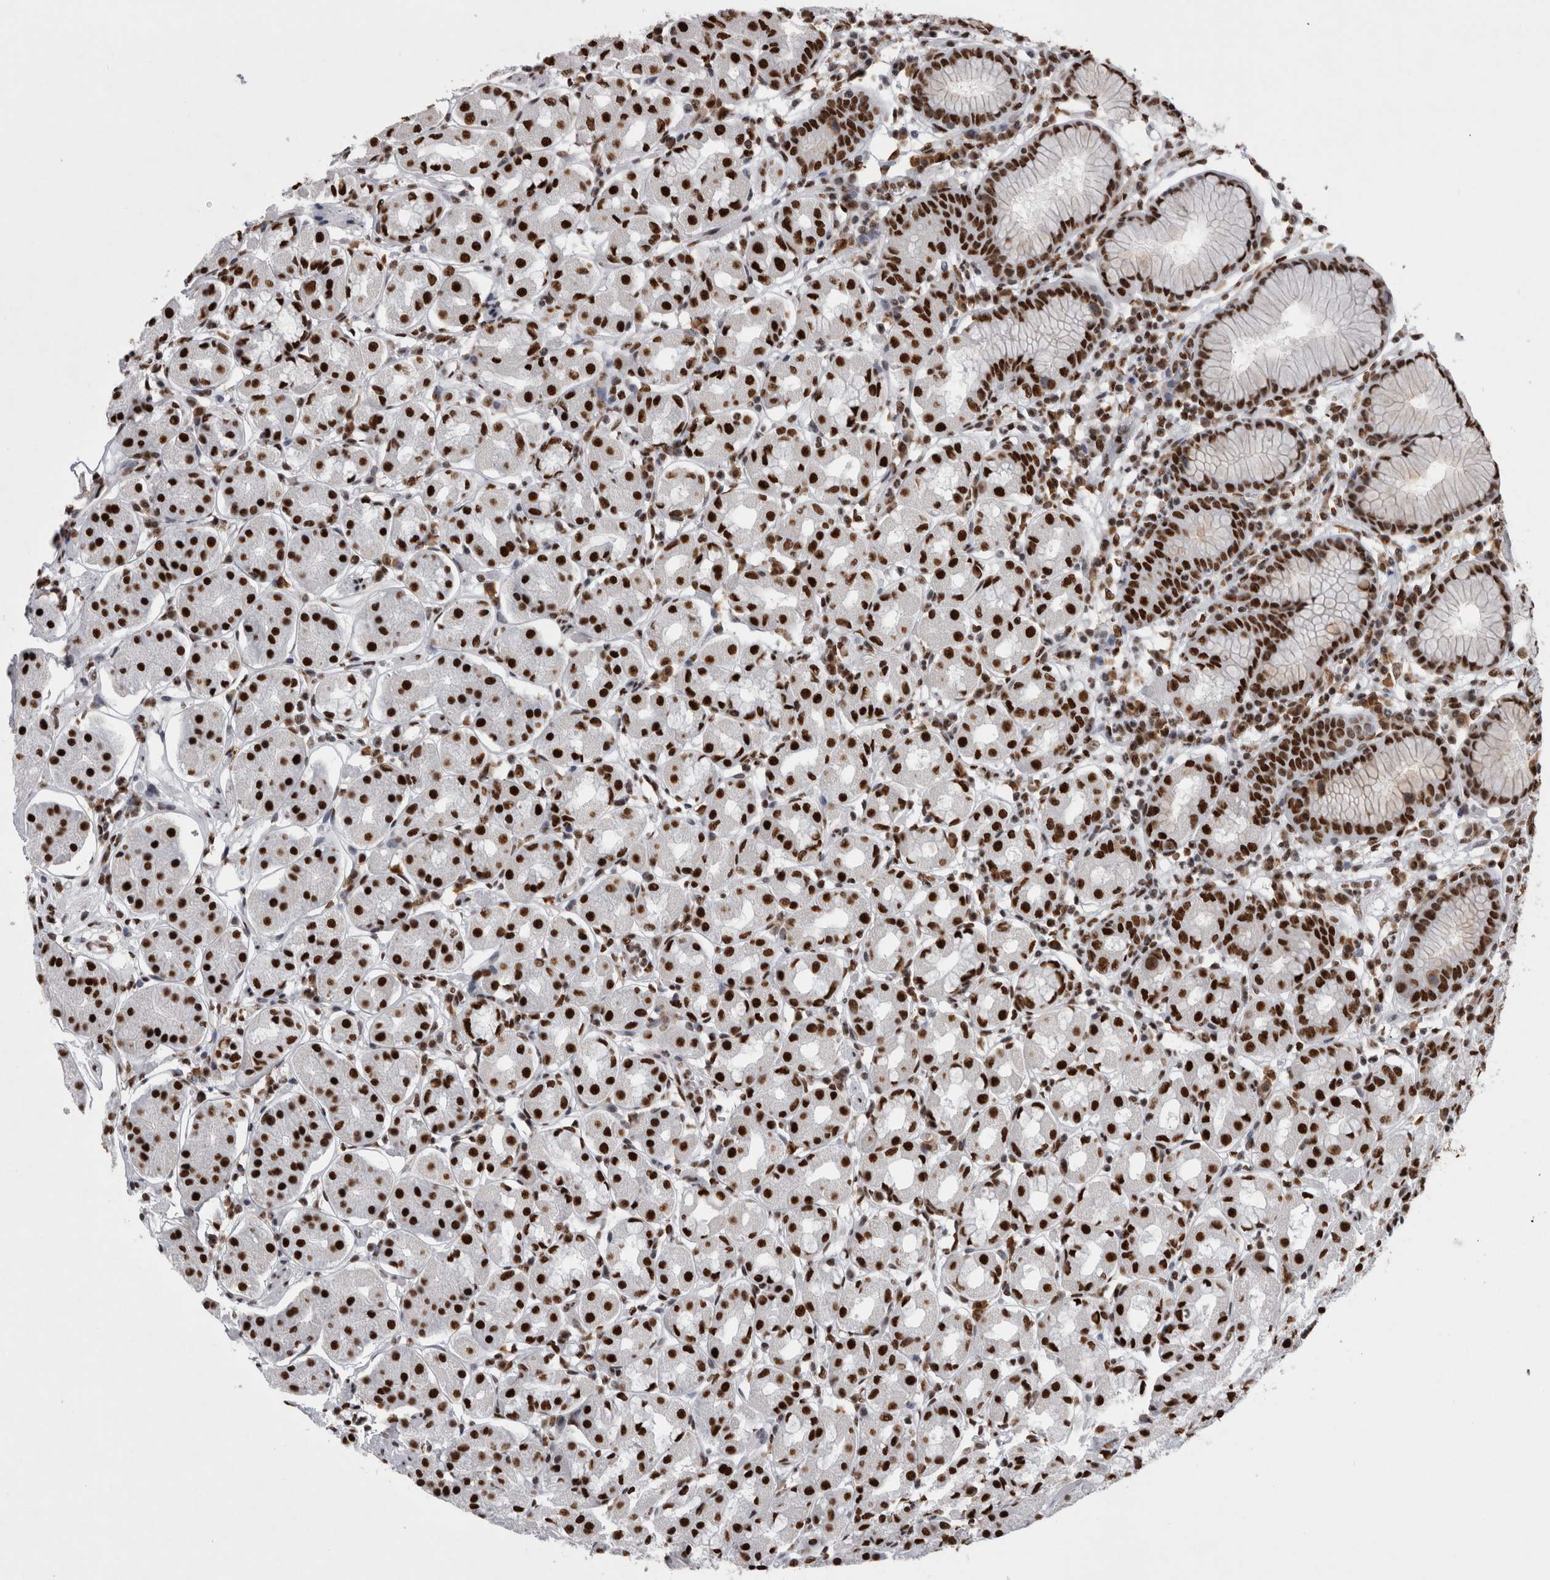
{"staining": {"intensity": "strong", "quantity": "25%-75%", "location": "nuclear"}, "tissue": "stomach", "cell_type": "Glandular cells", "image_type": "normal", "snomed": [{"axis": "morphology", "description": "Normal tissue, NOS"}, {"axis": "topography", "description": "Stomach"}, {"axis": "topography", "description": "Stomach, lower"}], "caption": "Human stomach stained for a protein (brown) displays strong nuclear positive positivity in approximately 25%-75% of glandular cells.", "gene": "ALPK3", "patient": {"sex": "female", "age": 56}}